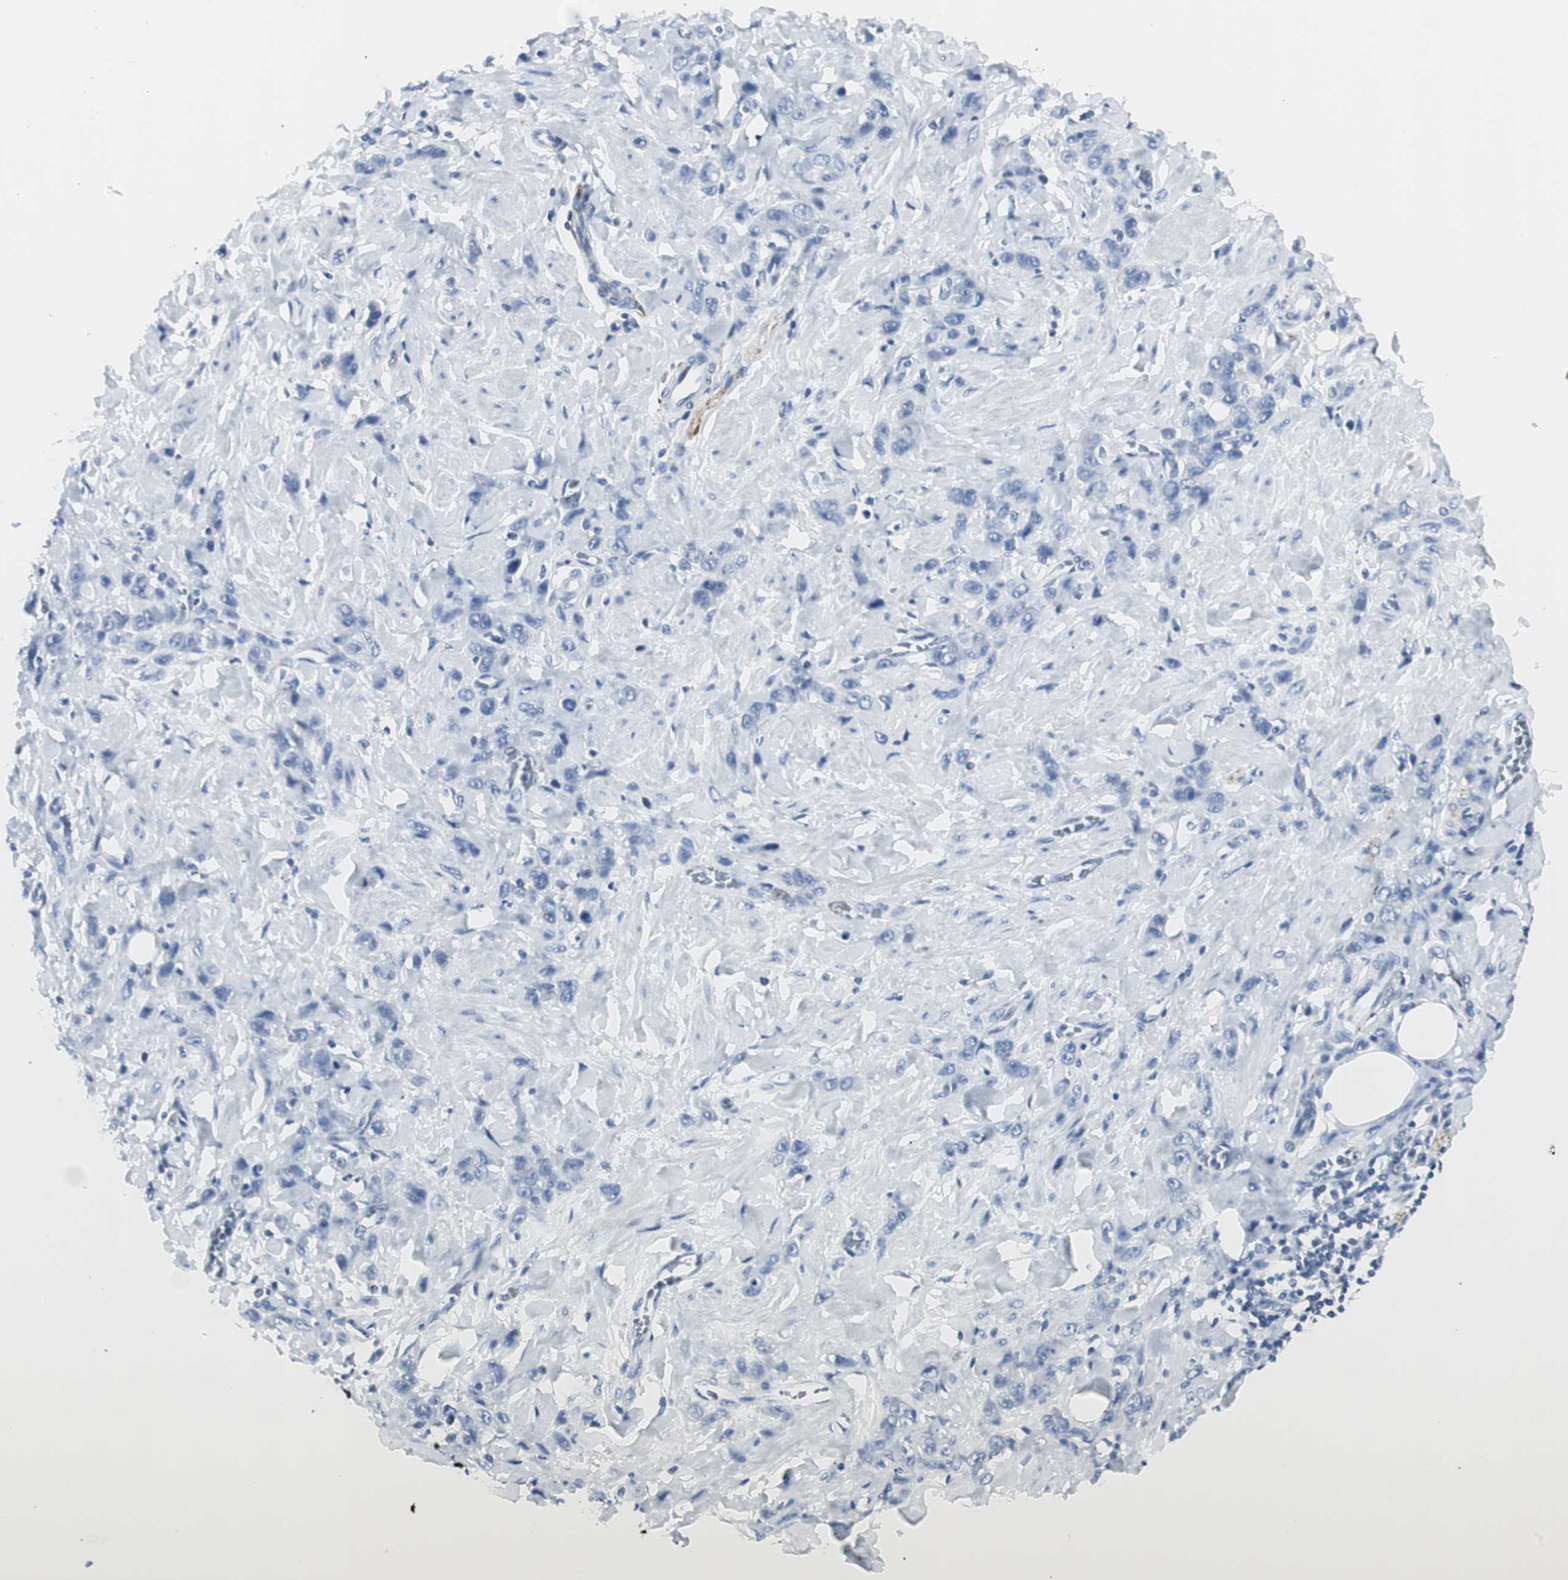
{"staining": {"intensity": "negative", "quantity": "none", "location": "none"}, "tissue": "stomach cancer", "cell_type": "Tumor cells", "image_type": "cancer", "snomed": [{"axis": "morphology", "description": "Adenocarcinoma, NOS"}, {"axis": "topography", "description": "Stomach"}], "caption": "Immunohistochemistry image of neoplastic tissue: human adenocarcinoma (stomach) stained with DAB (3,3'-diaminobenzidine) displays no significant protein expression in tumor cells. Brightfield microscopy of immunohistochemistry (IHC) stained with DAB (3,3'-diaminobenzidine) (brown) and hematoxylin (blue), captured at high magnification.", "gene": "GAP43", "patient": {"sex": "male", "age": 82}}